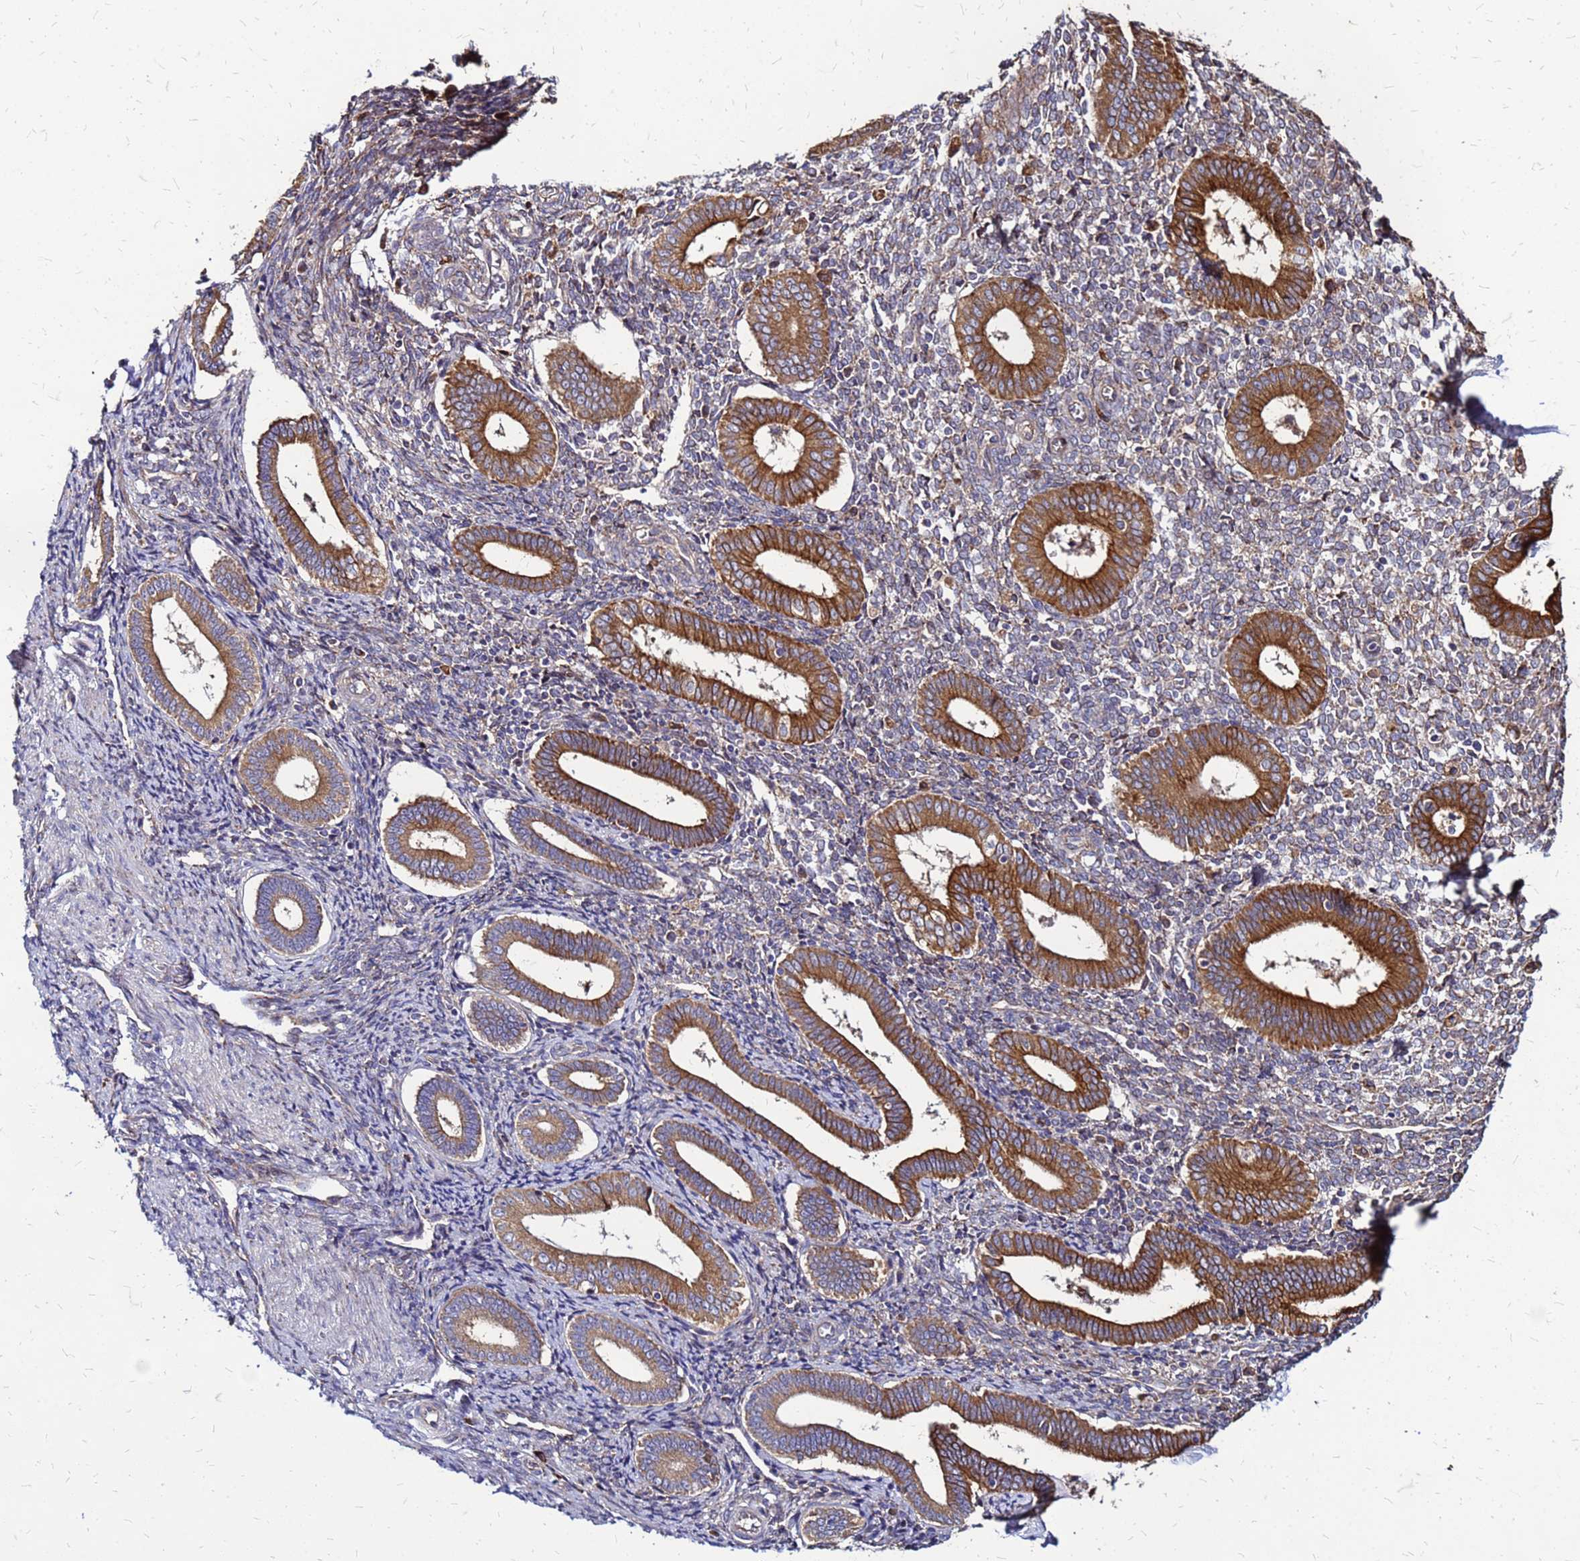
{"staining": {"intensity": "weak", "quantity": ">75%", "location": "cytoplasmic/membranous"}, "tissue": "endometrium", "cell_type": "Cells in endometrial stroma", "image_type": "normal", "snomed": [{"axis": "morphology", "description": "Normal tissue, NOS"}, {"axis": "topography", "description": "Endometrium"}], "caption": "Unremarkable endometrium displays weak cytoplasmic/membranous positivity in approximately >75% of cells in endometrial stroma, visualized by immunohistochemistry.", "gene": "VMO1", "patient": {"sex": "female", "age": 44}}